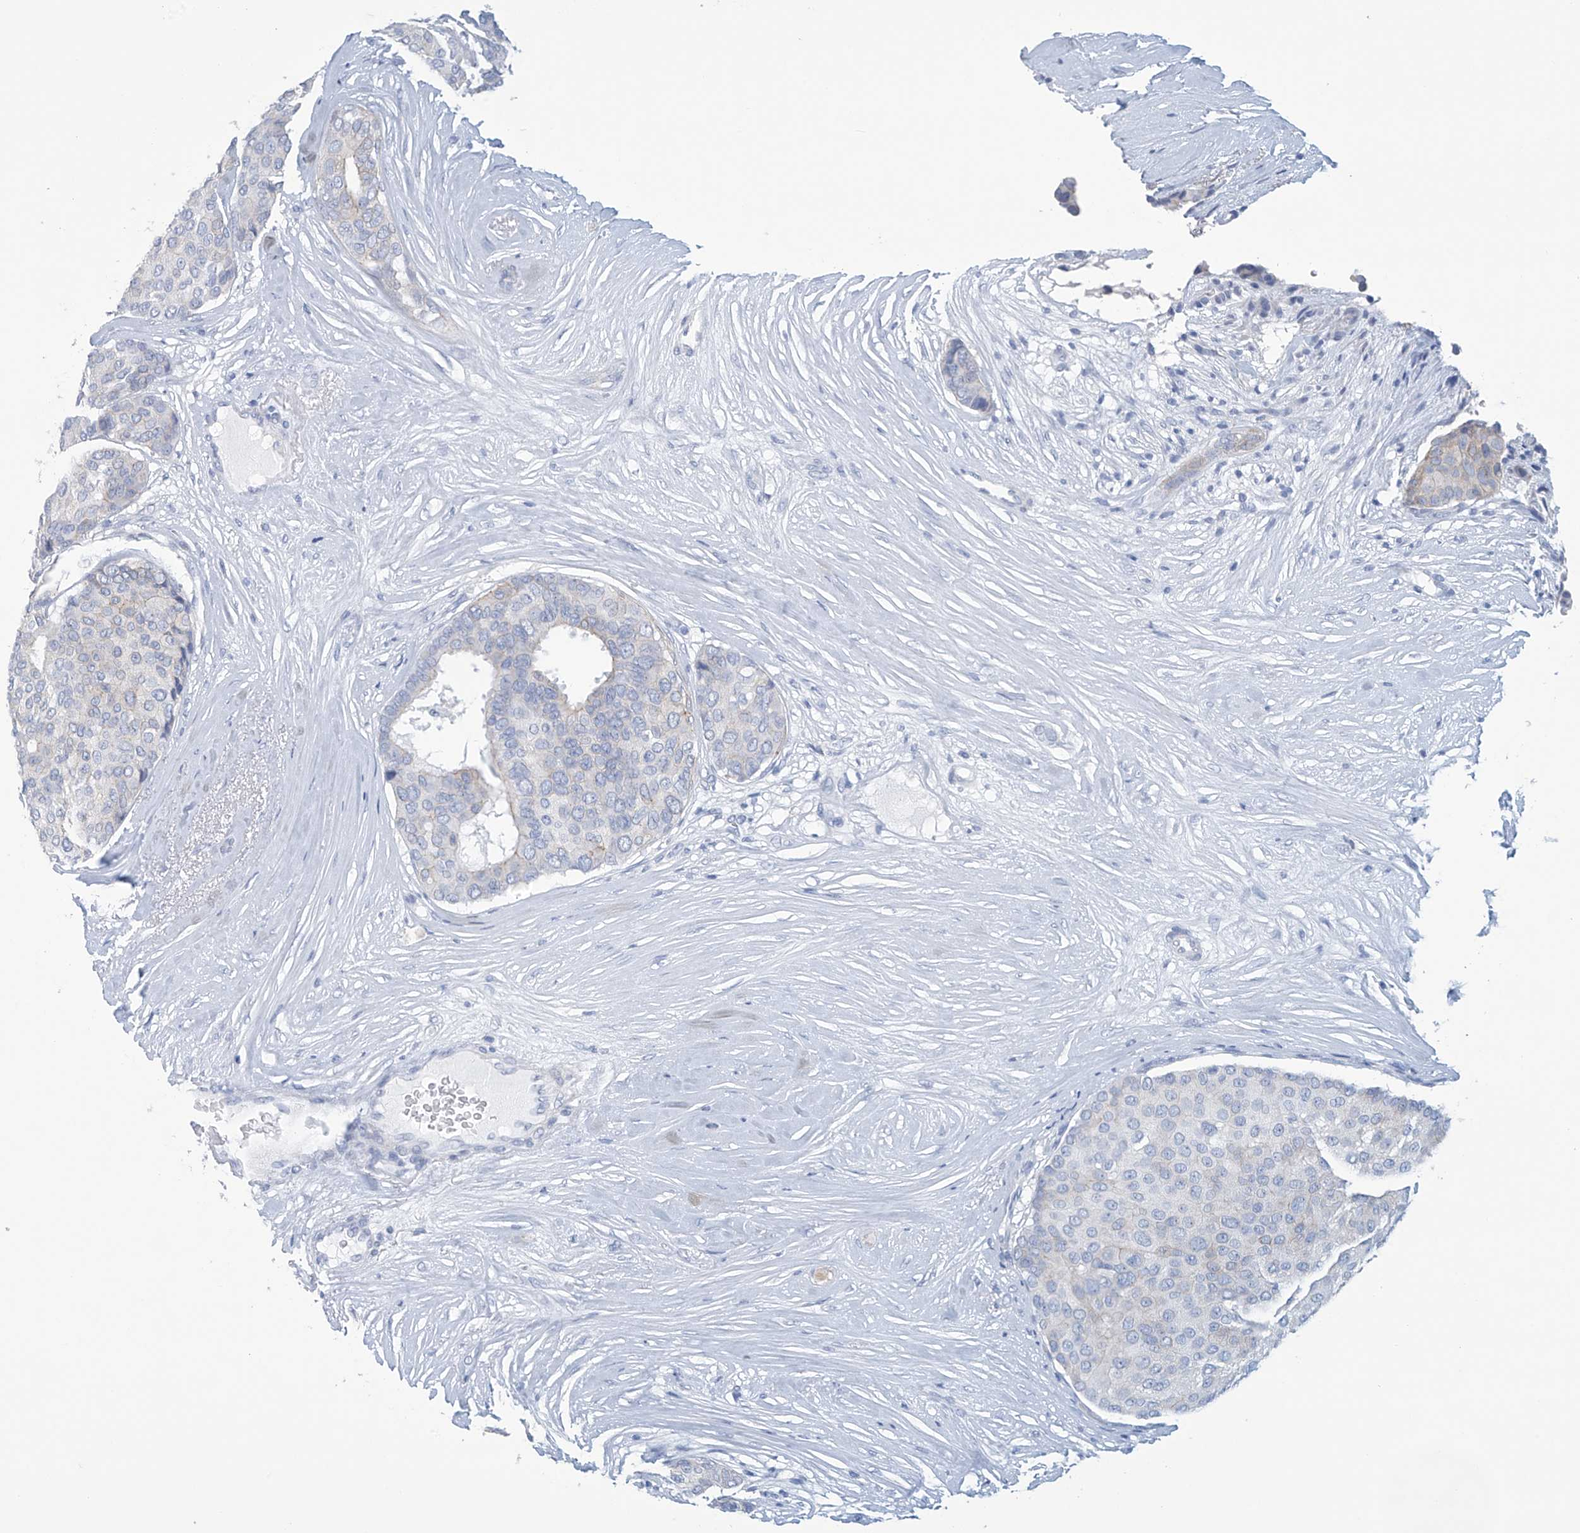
{"staining": {"intensity": "negative", "quantity": "none", "location": "none"}, "tissue": "breast cancer", "cell_type": "Tumor cells", "image_type": "cancer", "snomed": [{"axis": "morphology", "description": "Duct carcinoma"}, {"axis": "topography", "description": "Breast"}], "caption": "This is an immunohistochemistry (IHC) photomicrograph of infiltrating ductal carcinoma (breast). There is no positivity in tumor cells.", "gene": "DSP", "patient": {"sex": "female", "age": 75}}